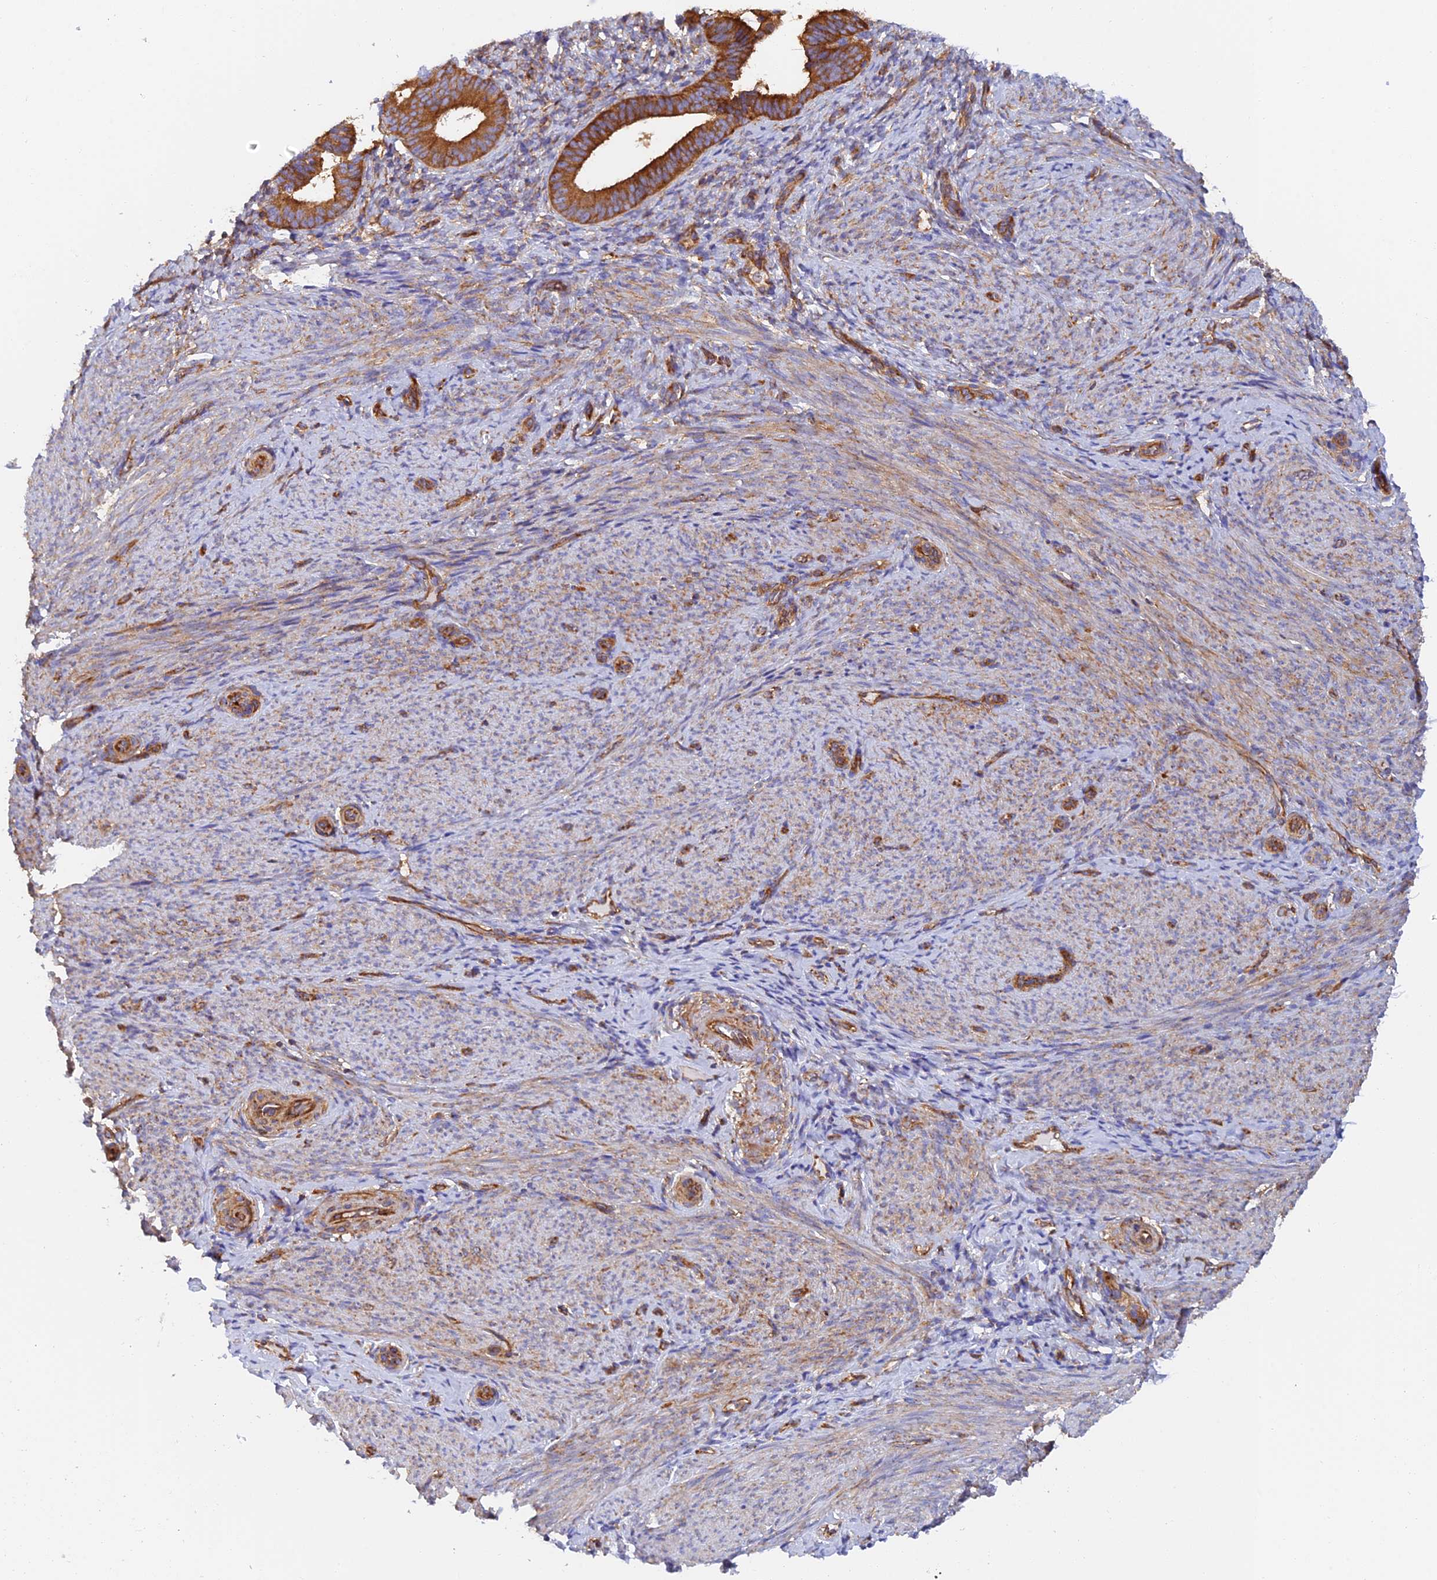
{"staining": {"intensity": "weak", "quantity": "25%-75%", "location": "cytoplasmic/membranous"}, "tissue": "endometrium", "cell_type": "Cells in endometrial stroma", "image_type": "normal", "snomed": [{"axis": "morphology", "description": "Normal tissue, NOS"}, {"axis": "topography", "description": "Endometrium"}], "caption": "Endometrium stained with immunohistochemistry (IHC) displays weak cytoplasmic/membranous positivity in approximately 25%-75% of cells in endometrial stroma. (Brightfield microscopy of DAB IHC at high magnification).", "gene": "DCTN2", "patient": {"sex": "female", "age": 65}}